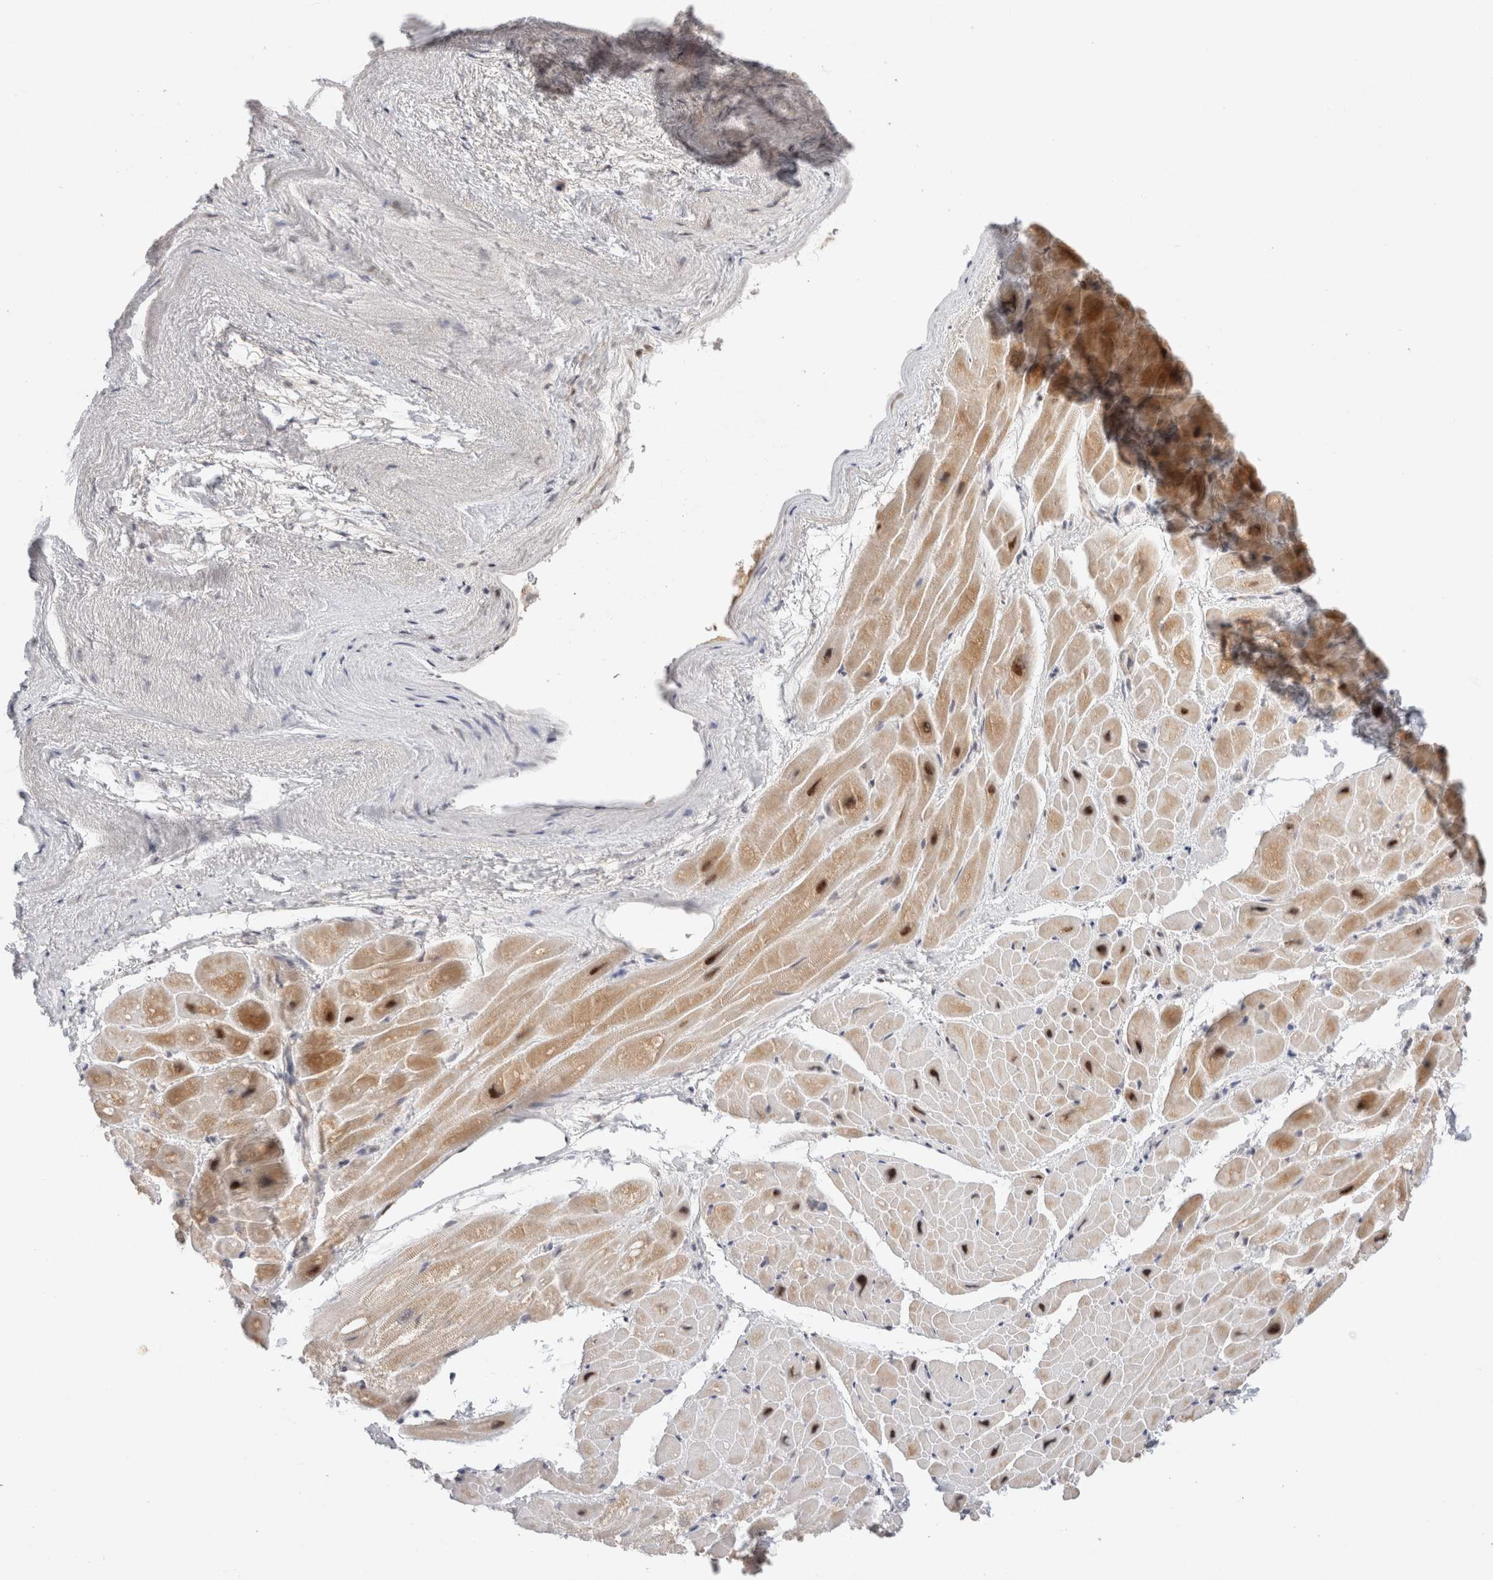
{"staining": {"intensity": "moderate", "quantity": "<25%", "location": "cytoplasmic/membranous,nuclear"}, "tissue": "heart muscle", "cell_type": "Cardiomyocytes", "image_type": "normal", "snomed": [{"axis": "morphology", "description": "Normal tissue, NOS"}, {"axis": "topography", "description": "Heart"}], "caption": "Moderate cytoplasmic/membranous,nuclear expression is seen in about <25% of cardiomyocytes in benign heart muscle. The staining is performed using DAB (3,3'-diaminobenzidine) brown chromogen to label protein expression. The nuclei are counter-stained blue using hematoxylin.", "gene": "MRM3", "patient": {"sex": "male", "age": 49}}